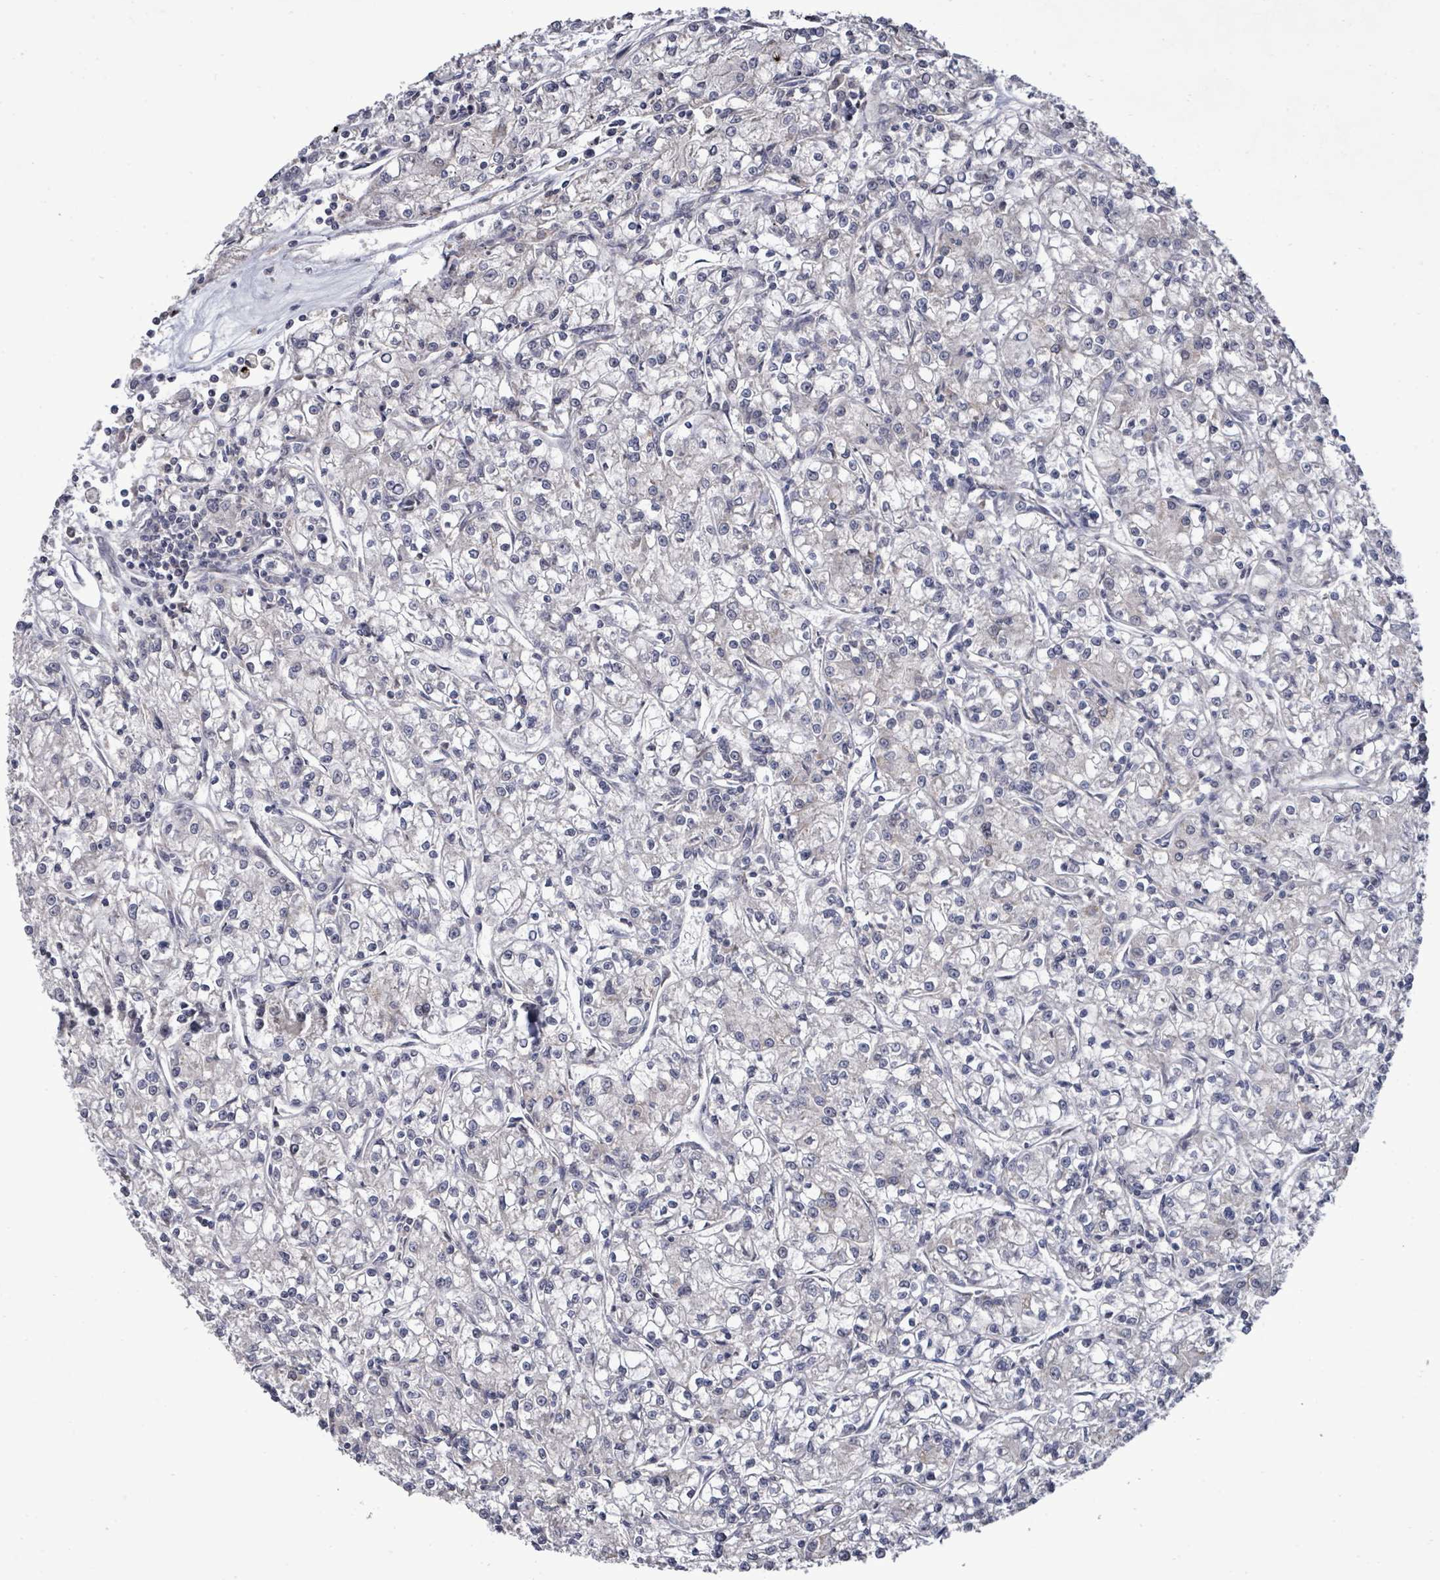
{"staining": {"intensity": "negative", "quantity": "none", "location": "none"}, "tissue": "renal cancer", "cell_type": "Tumor cells", "image_type": "cancer", "snomed": [{"axis": "morphology", "description": "Adenocarcinoma, NOS"}, {"axis": "topography", "description": "Kidney"}], "caption": "This is an immunohistochemistry (IHC) micrograph of human renal cancer (adenocarcinoma). There is no expression in tumor cells.", "gene": "POMGNT2", "patient": {"sex": "female", "age": 59}}